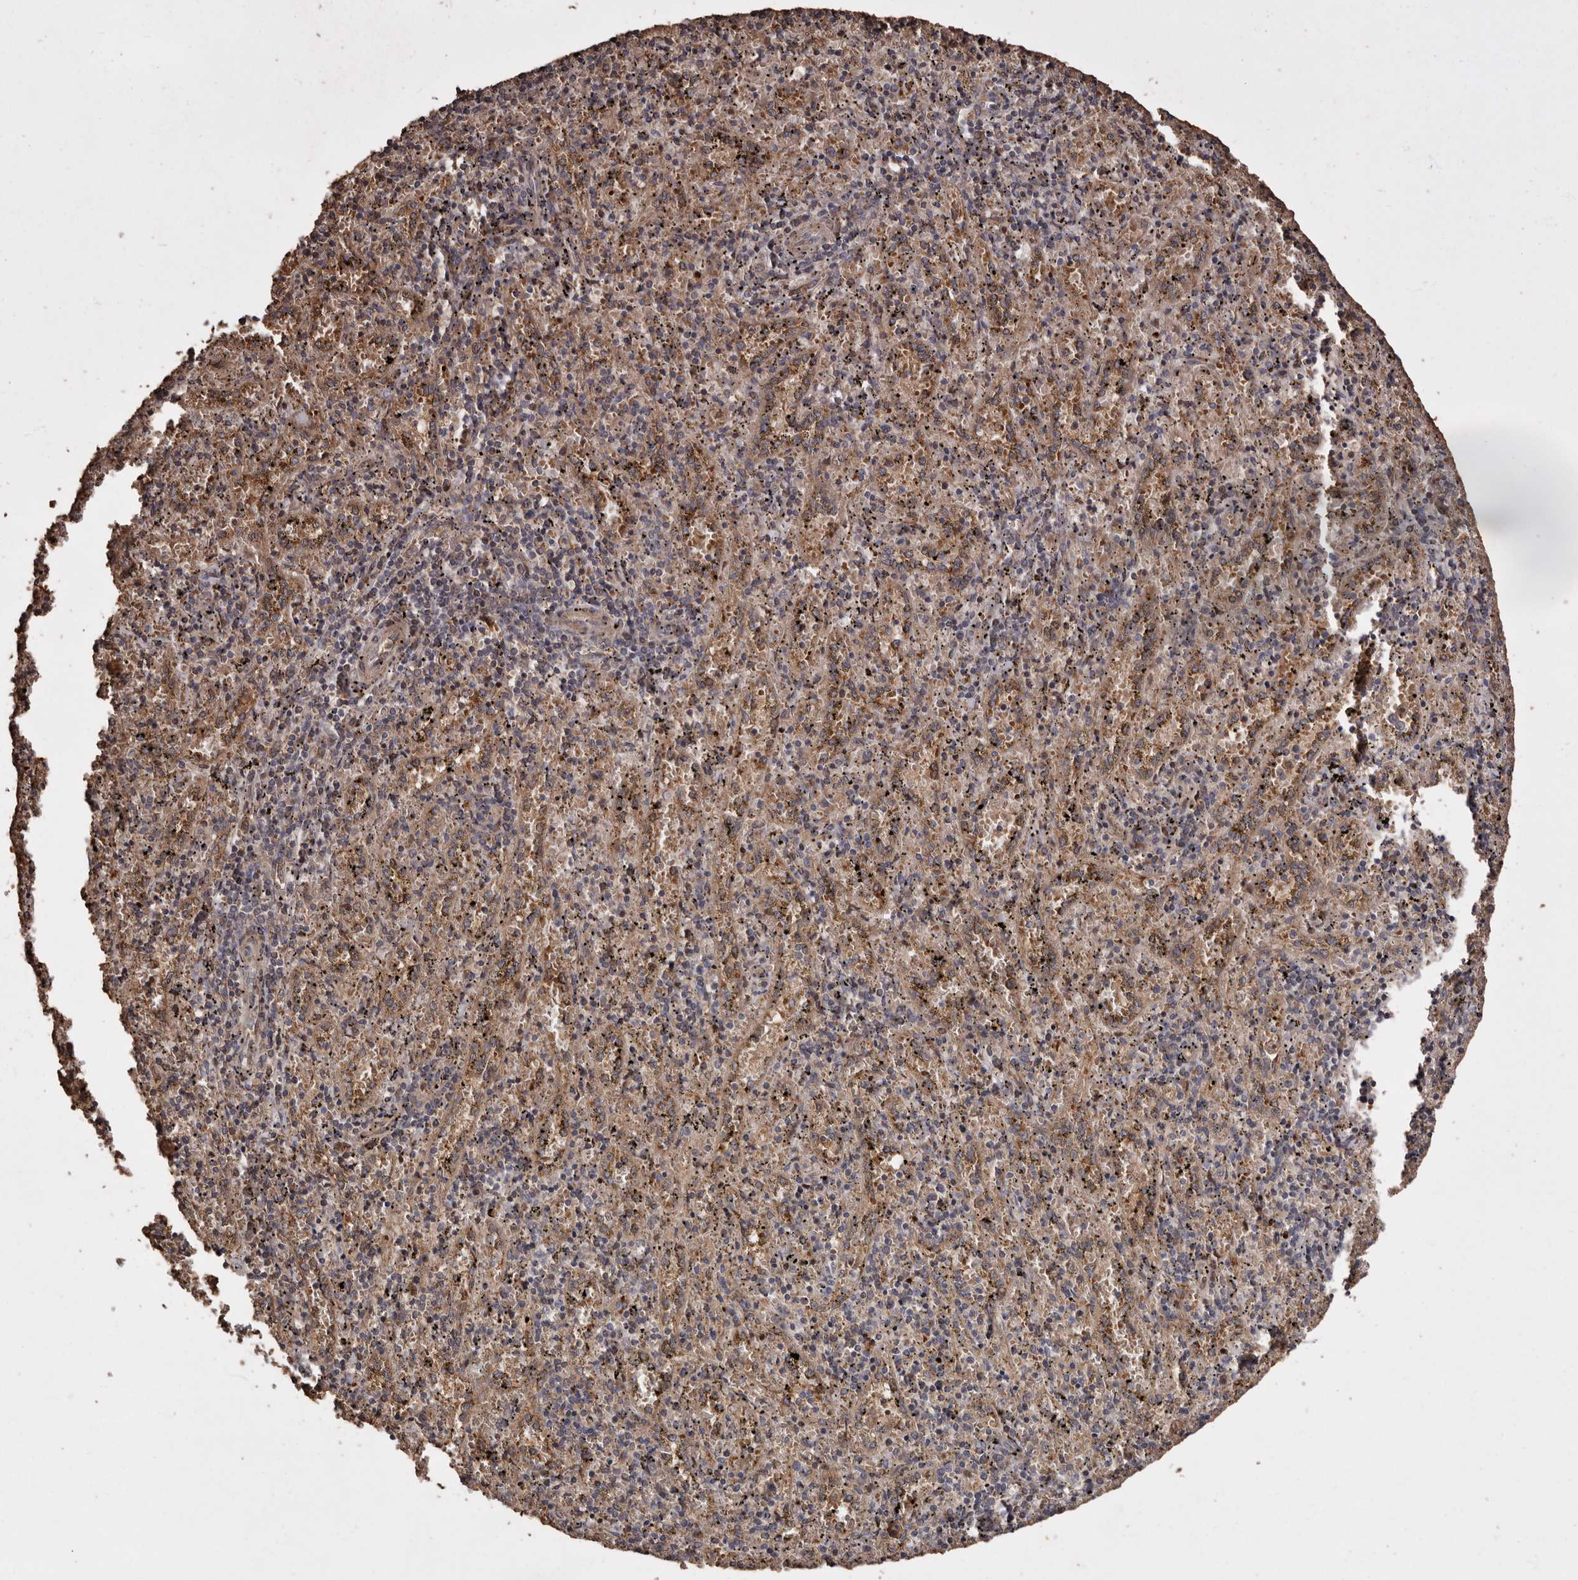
{"staining": {"intensity": "weak", "quantity": "<25%", "location": "cytoplasmic/membranous"}, "tissue": "spleen", "cell_type": "Cells in red pulp", "image_type": "normal", "snomed": [{"axis": "morphology", "description": "Normal tissue, NOS"}, {"axis": "topography", "description": "Spleen"}], "caption": "DAB (3,3'-diaminobenzidine) immunohistochemical staining of benign human spleen demonstrates no significant expression in cells in red pulp.", "gene": "RANBP17", "patient": {"sex": "male", "age": 11}}